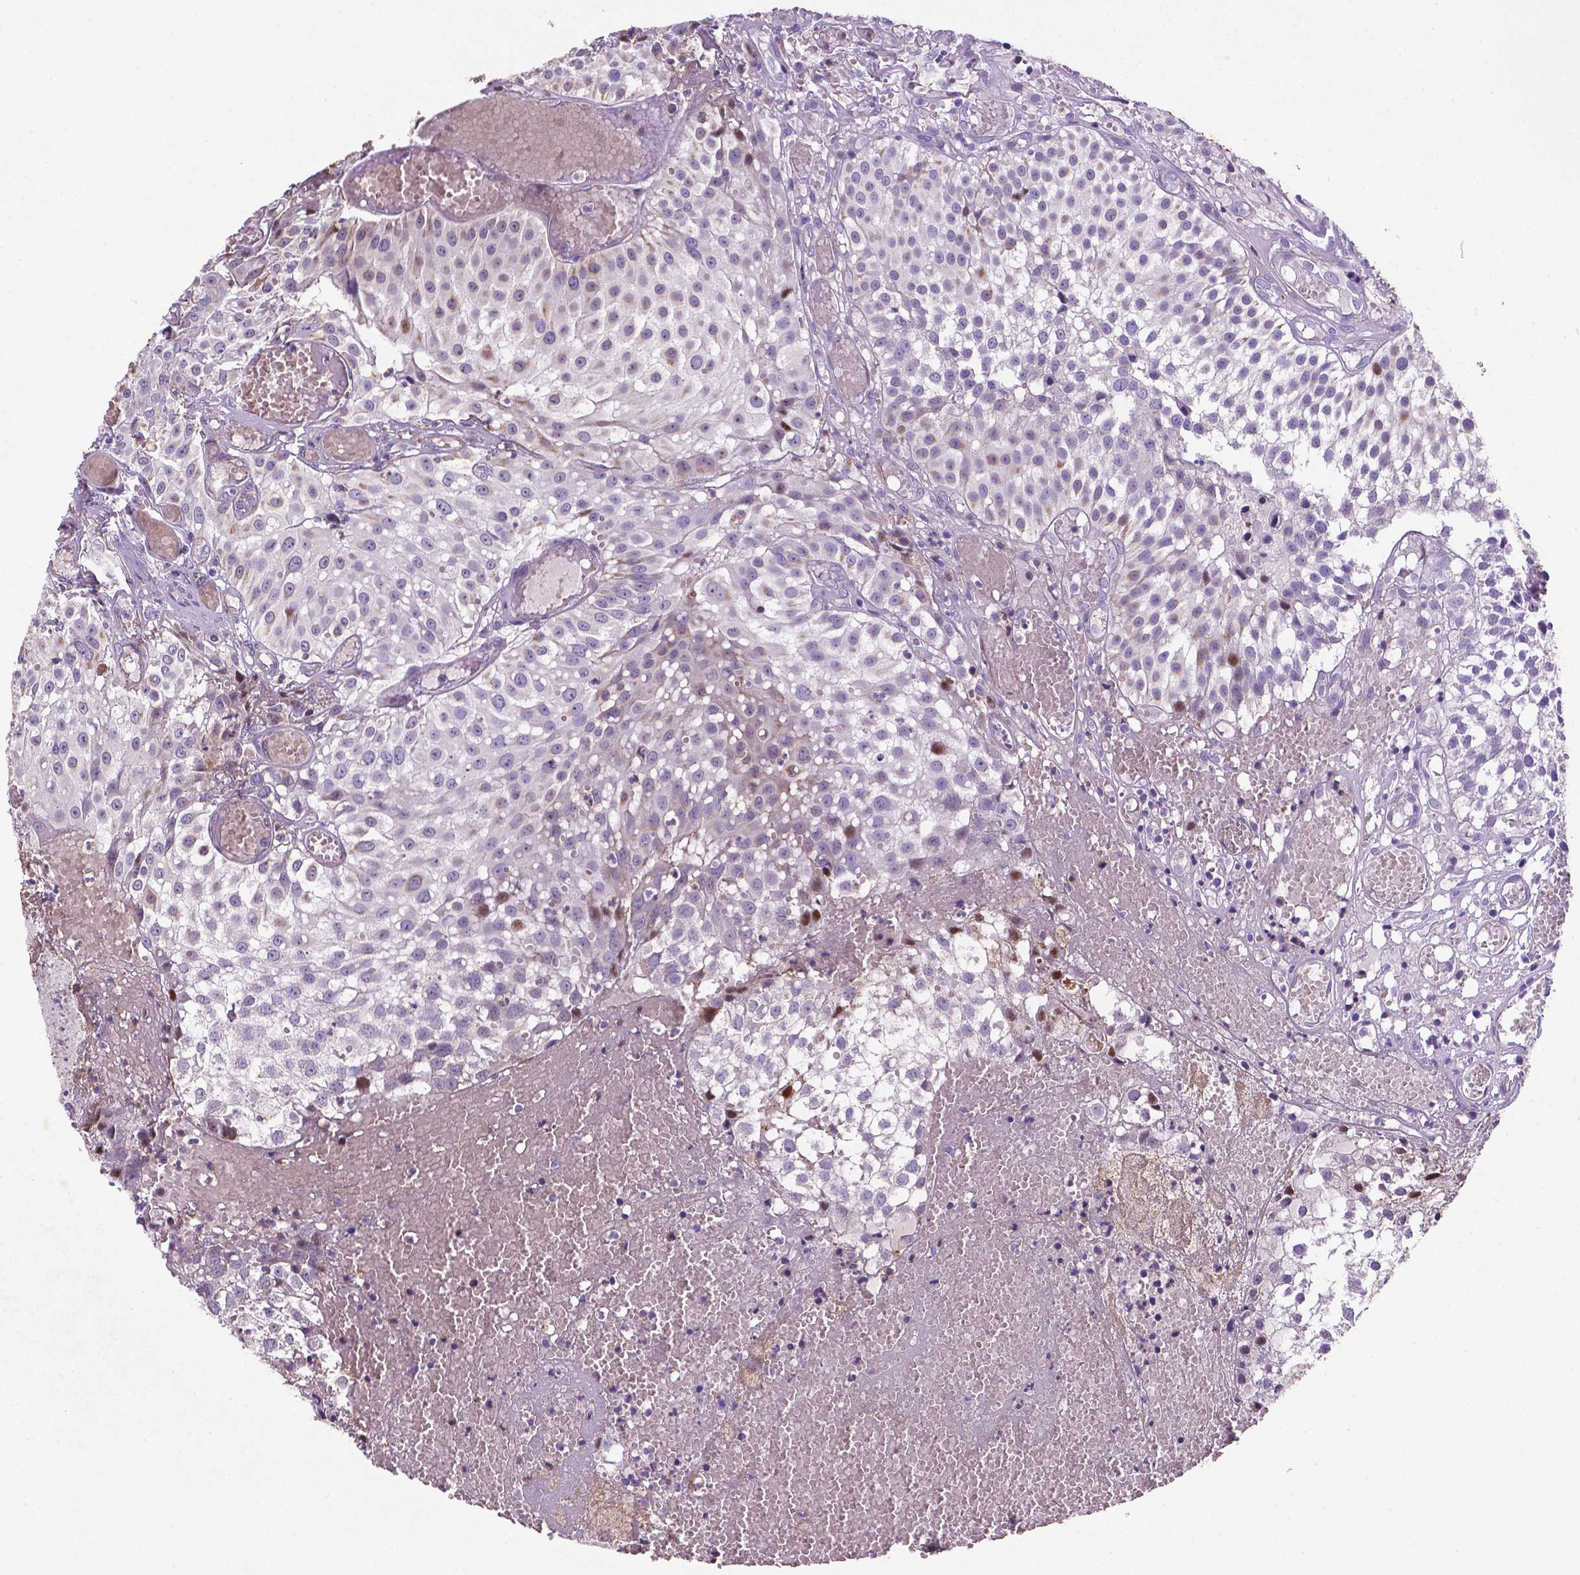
{"staining": {"intensity": "moderate", "quantity": "<25%", "location": "nuclear"}, "tissue": "urothelial cancer", "cell_type": "Tumor cells", "image_type": "cancer", "snomed": [{"axis": "morphology", "description": "Urothelial carcinoma, Low grade"}, {"axis": "topography", "description": "Urinary bladder"}], "caption": "Protein staining of urothelial carcinoma (low-grade) tissue displays moderate nuclear expression in approximately <25% of tumor cells. Using DAB (3,3'-diaminobenzidine) (brown) and hematoxylin (blue) stains, captured at high magnification using brightfield microscopy.", "gene": "TM4SF20", "patient": {"sex": "male", "age": 79}}